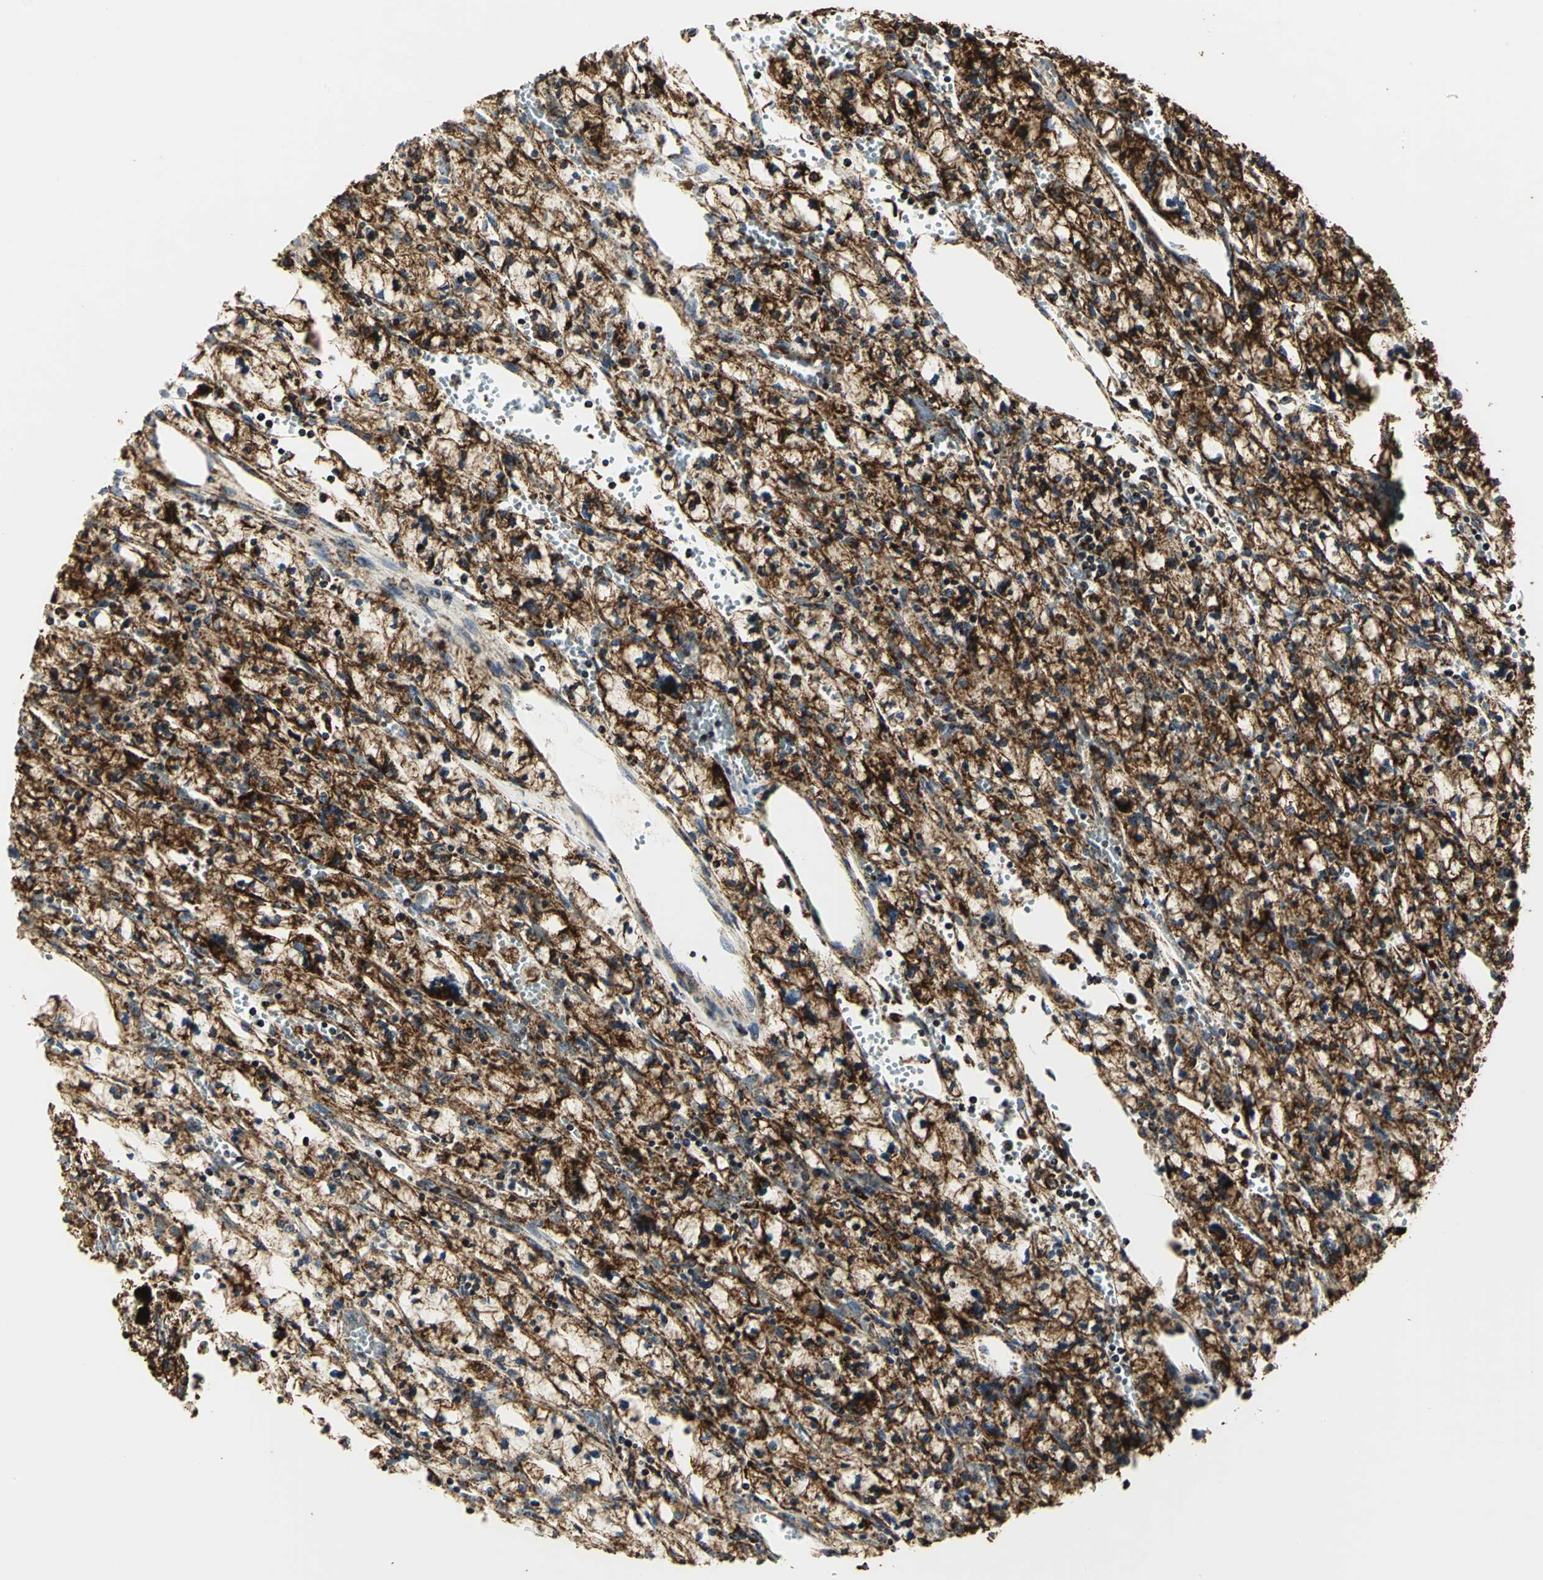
{"staining": {"intensity": "strong", "quantity": ">75%", "location": "cytoplasmic/membranous"}, "tissue": "renal cancer", "cell_type": "Tumor cells", "image_type": "cancer", "snomed": [{"axis": "morphology", "description": "Adenocarcinoma, NOS"}, {"axis": "topography", "description": "Kidney"}], "caption": "Protein staining of adenocarcinoma (renal) tissue shows strong cytoplasmic/membranous positivity in approximately >75% of tumor cells. Immunohistochemistry (ihc) stains the protein in brown and the nuclei are stained blue.", "gene": "VDAC1", "patient": {"sex": "female", "age": 83}}